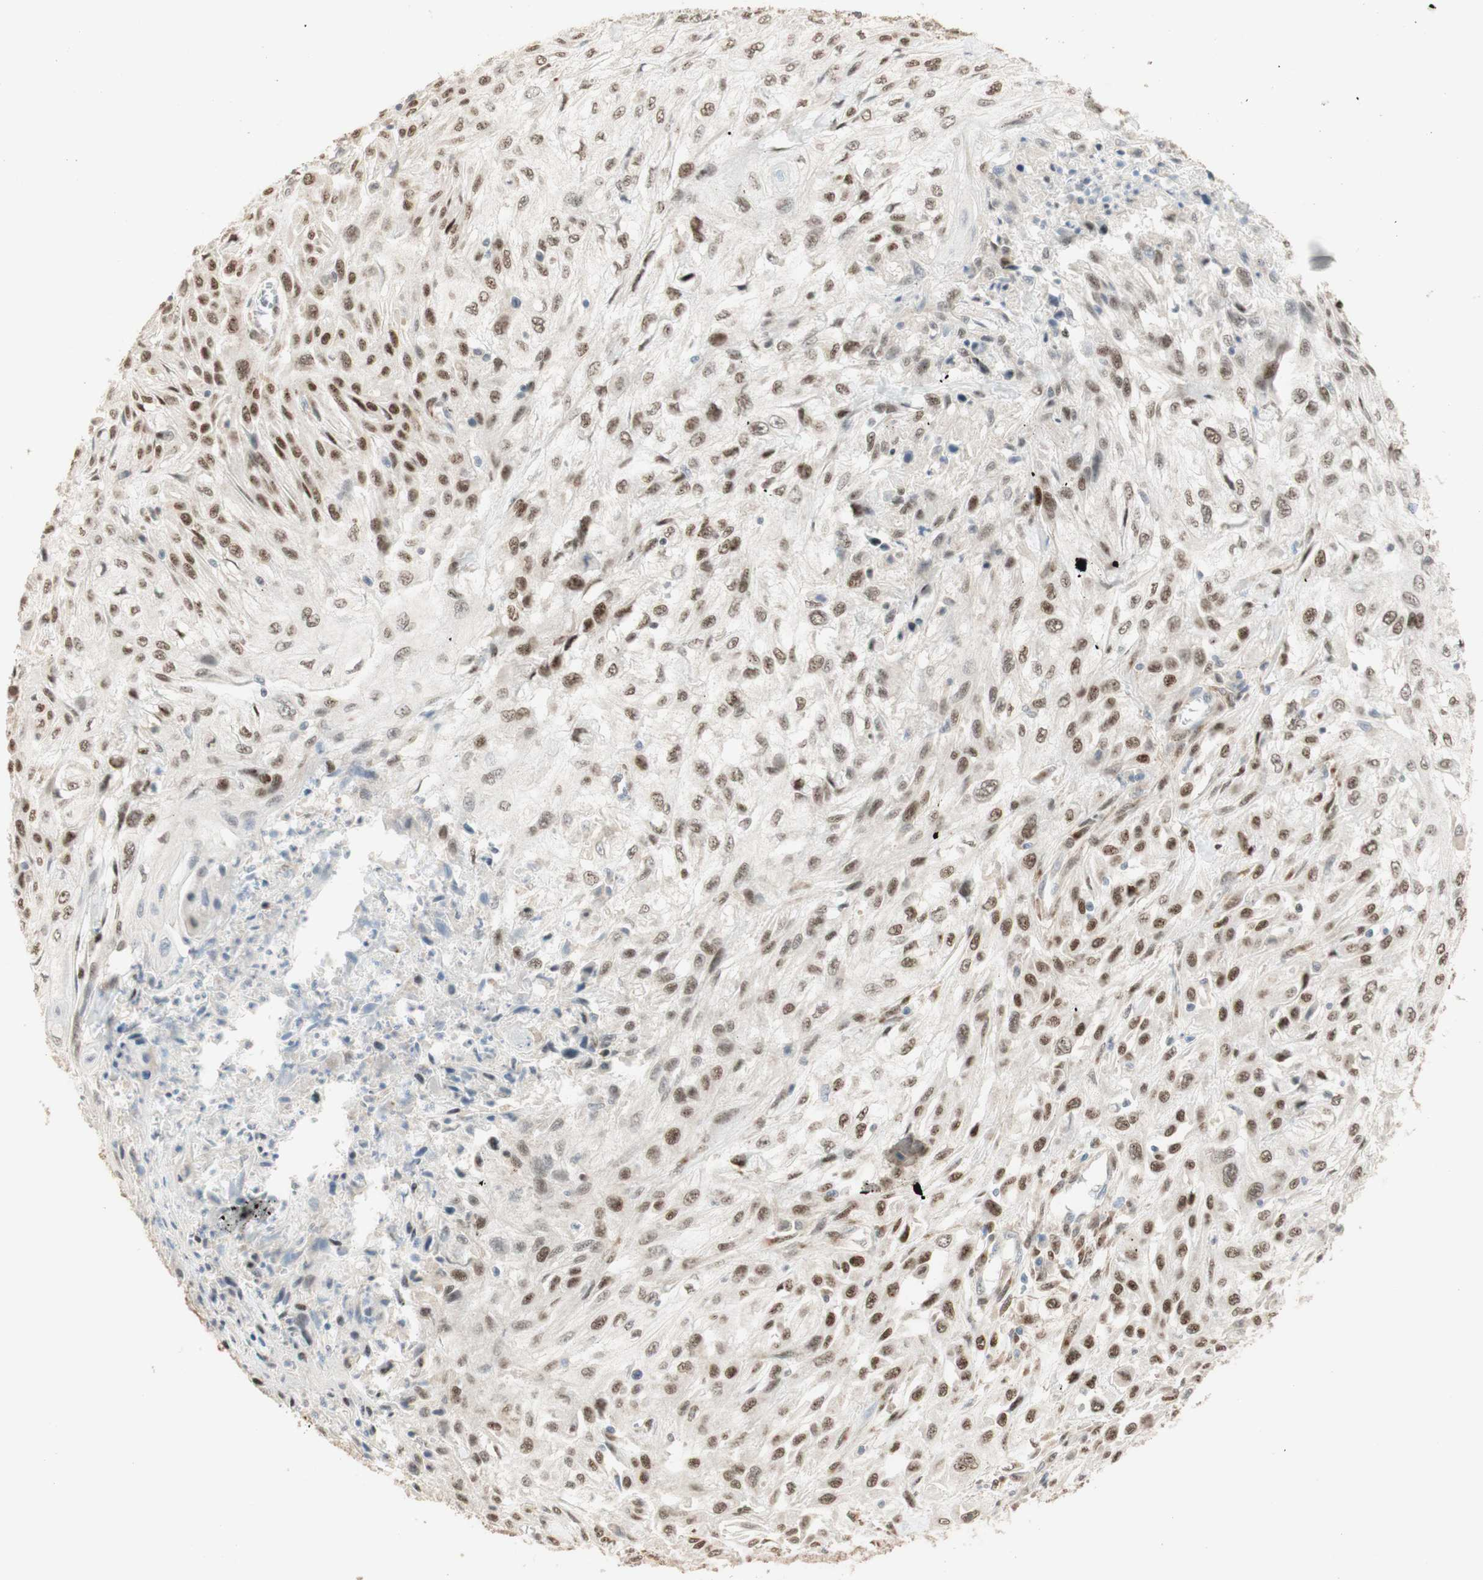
{"staining": {"intensity": "moderate", "quantity": "25%-75%", "location": "nuclear"}, "tissue": "skin cancer", "cell_type": "Tumor cells", "image_type": "cancer", "snomed": [{"axis": "morphology", "description": "Squamous cell carcinoma, NOS"}, {"axis": "topography", "description": "Skin"}], "caption": "Immunohistochemistry staining of skin cancer (squamous cell carcinoma), which exhibits medium levels of moderate nuclear expression in about 25%-75% of tumor cells indicating moderate nuclear protein staining. The staining was performed using DAB (3,3'-diaminobenzidine) (brown) for protein detection and nuclei were counterstained in hematoxylin (blue).", "gene": "FOXP1", "patient": {"sex": "male", "age": 75}}